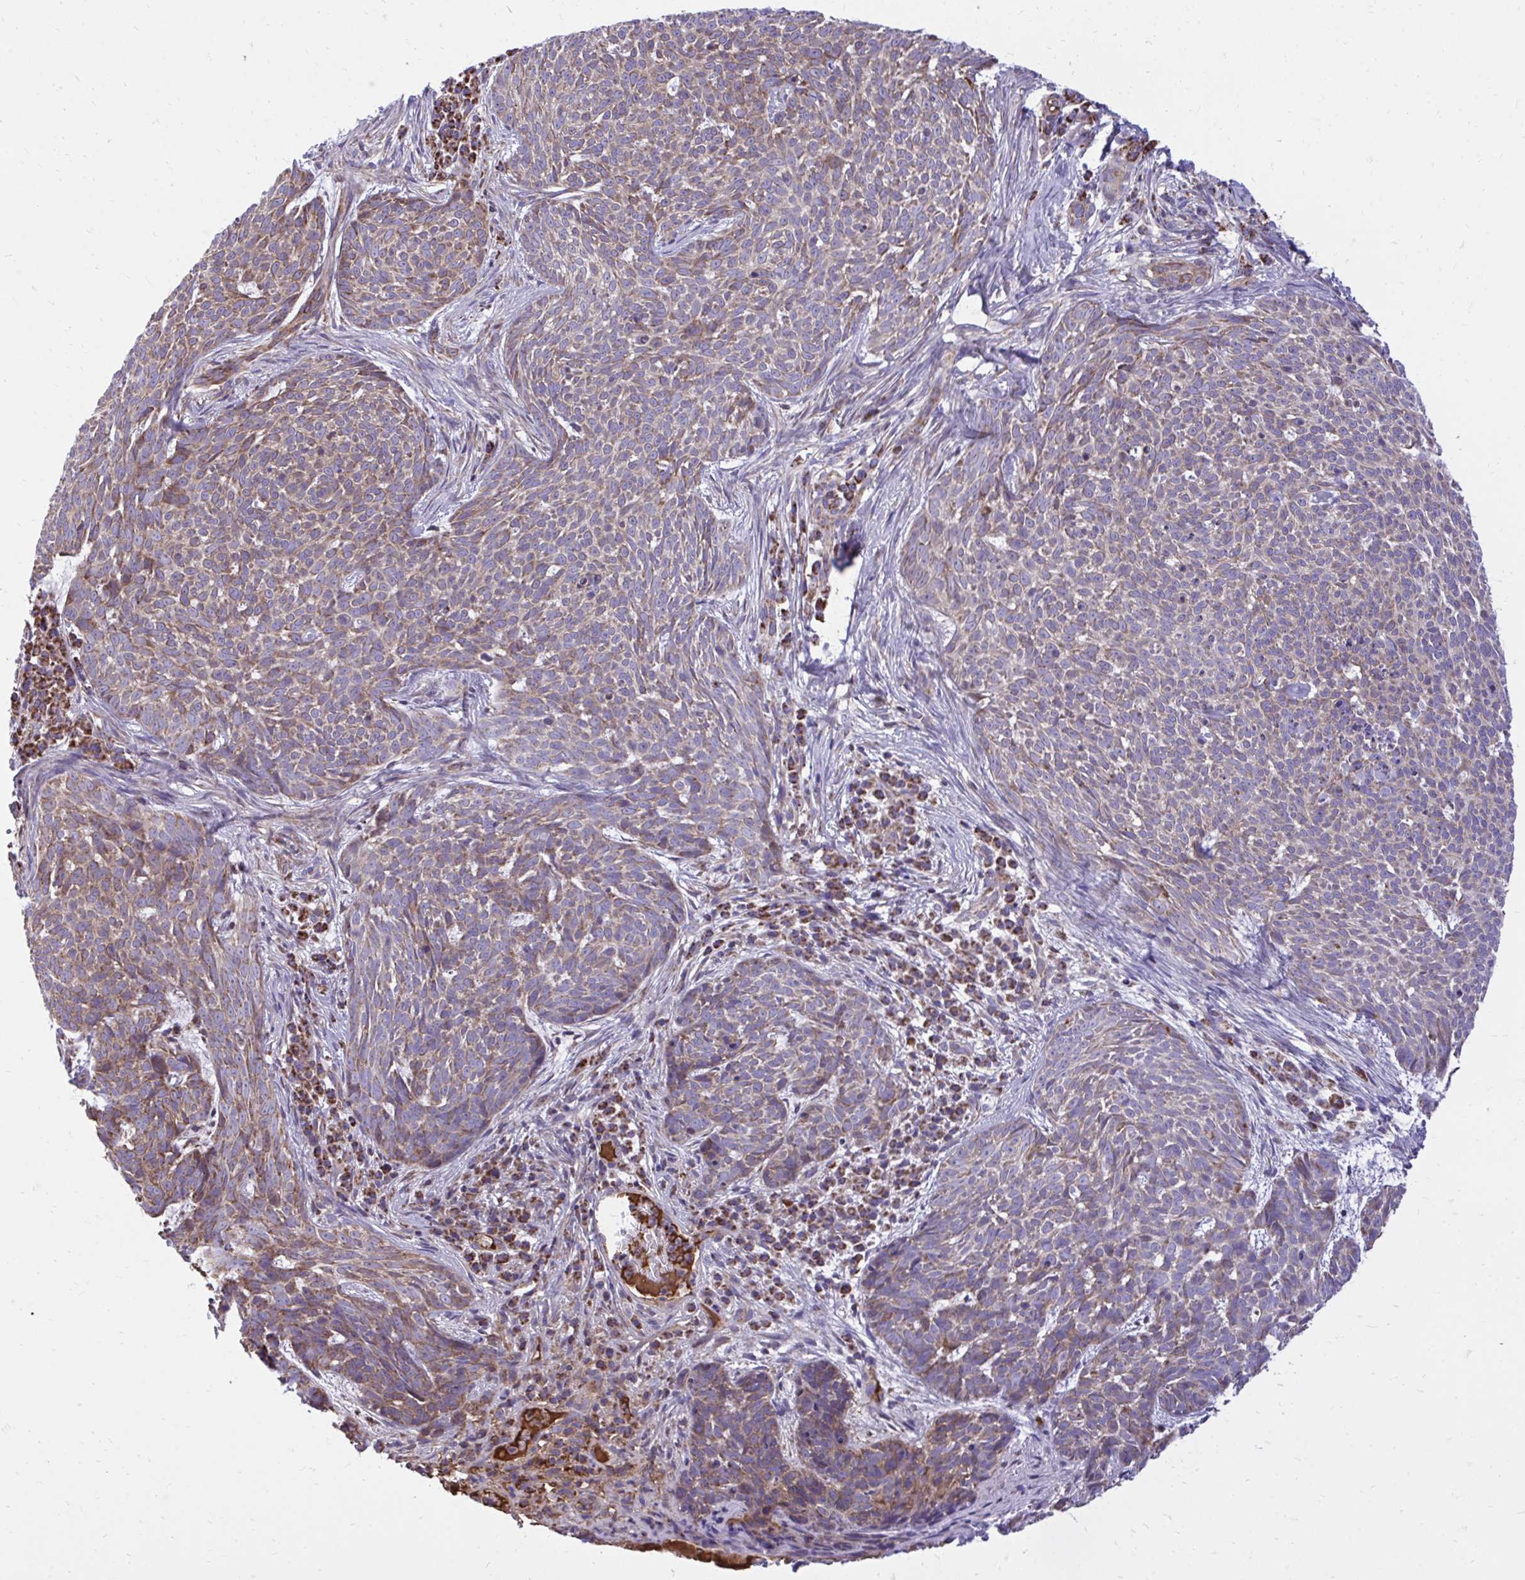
{"staining": {"intensity": "weak", "quantity": "25%-75%", "location": "cytoplasmic/membranous"}, "tissue": "skin cancer", "cell_type": "Tumor cells", "image_type": "cancer", "snomed": [{"axis": "morphology", "description": "Basal cell carcinoma"}, {"axis": "topography", "description": "Skin"}], "caption": "A brown stain labels weak cytoplasmic/membranous expression of a protein in human basal cell carcinoma (skin) tumor cells. (IHC, brightfield microscopy, high magnification).", "gene": "ATP13A2", "patient": {"sex": "female", "age": 93}}